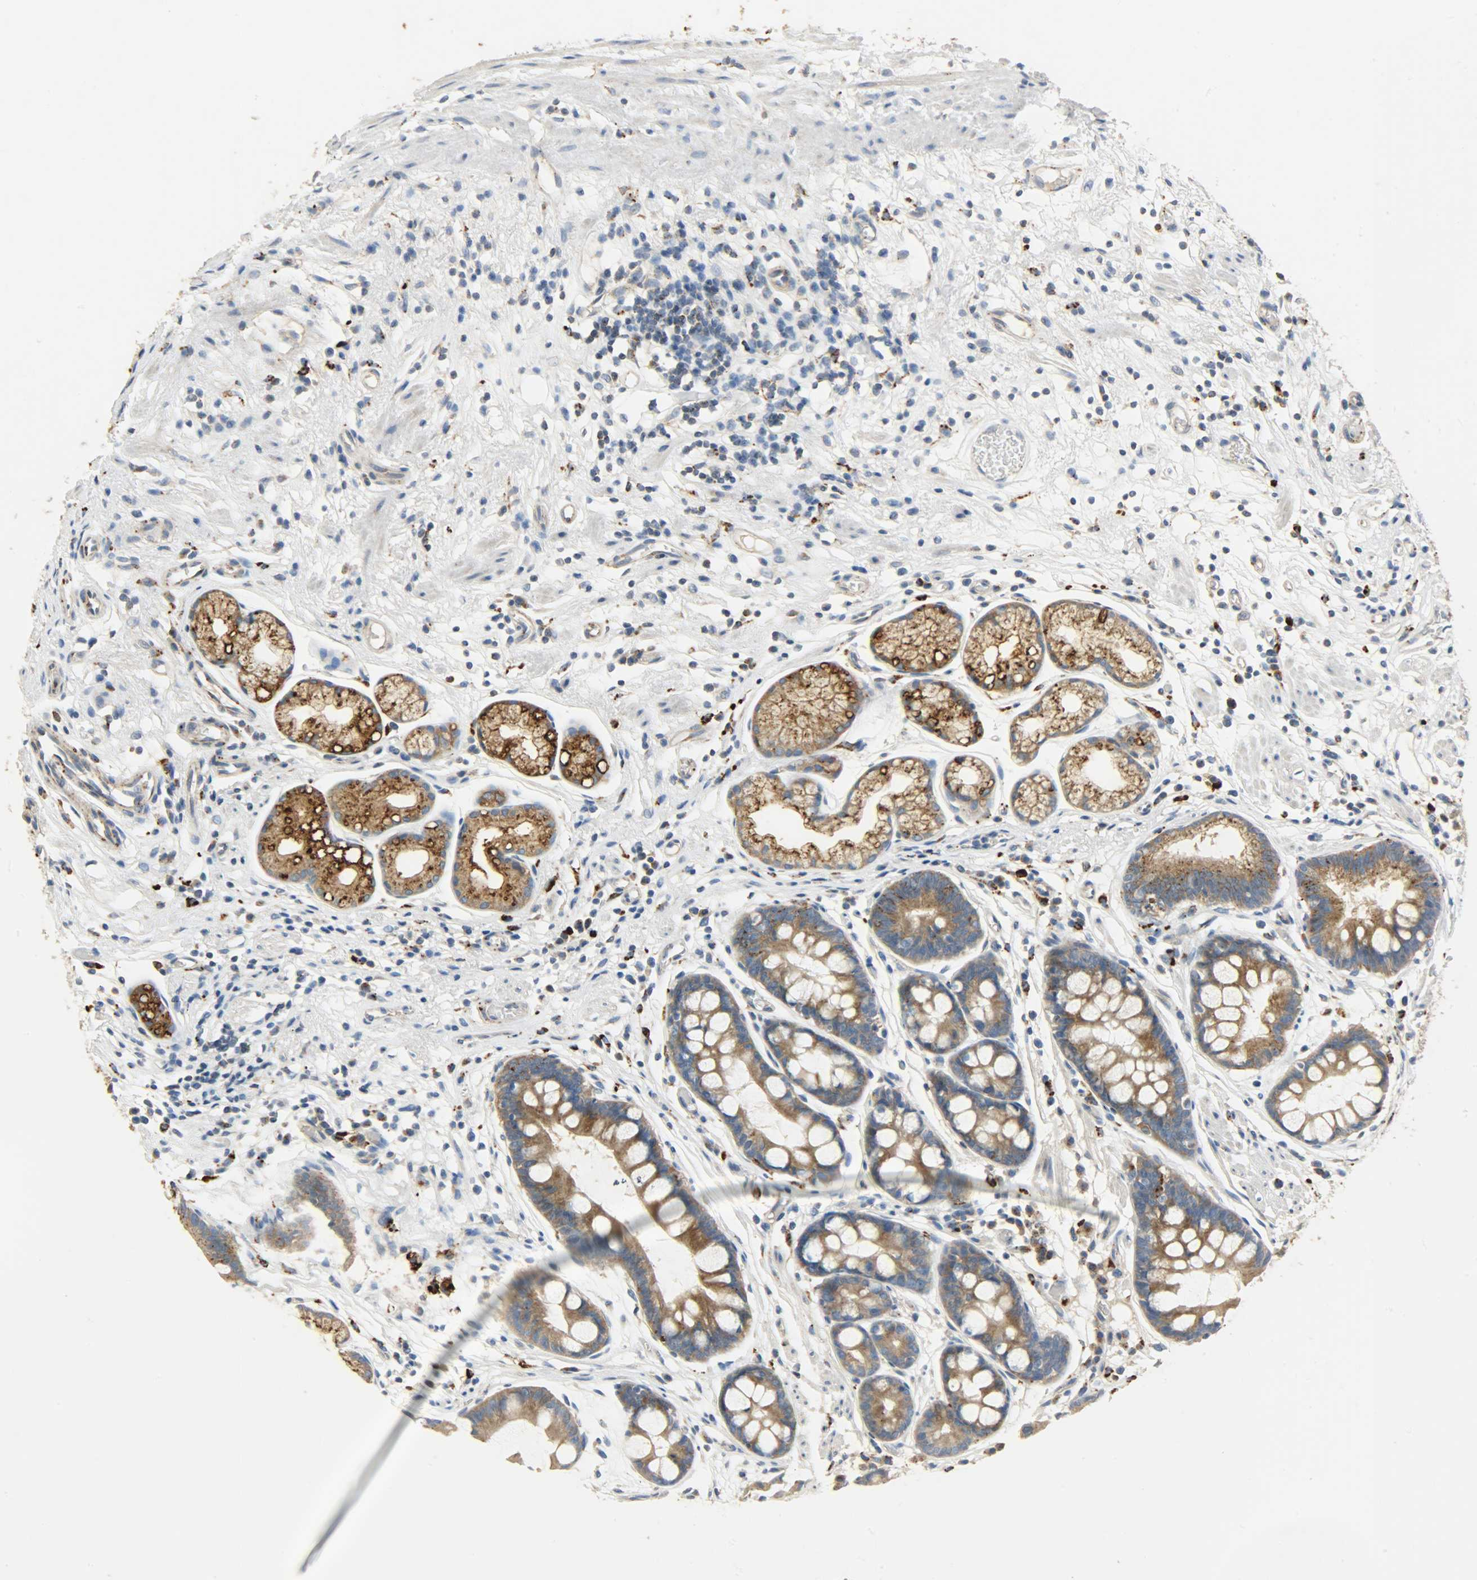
{"staining": {"intensity": "moderate", "quantity": ">75%", "location": "cytoplasmic/membranous"}, "tissue": "stomach", "cell_type": "Glandular cells", "image_type": "normal", "snomed": [{"axis": "morphology", "description": "Normal tissue, NOS"}, {"axis": "morphology", "description": "Inflammation, NOS"}, {"axis": "topography", "description": "Stomach, lower"}], "caption": "Stomach stained with DAB (3,3'-diaminobenzidine) IHC exhibits medium levels of moderate cytoplasmic/membranous staining in about >75% of glandular cells.", "gene": "ASAH1", "patient": {"sex": "male", "age": 59}}